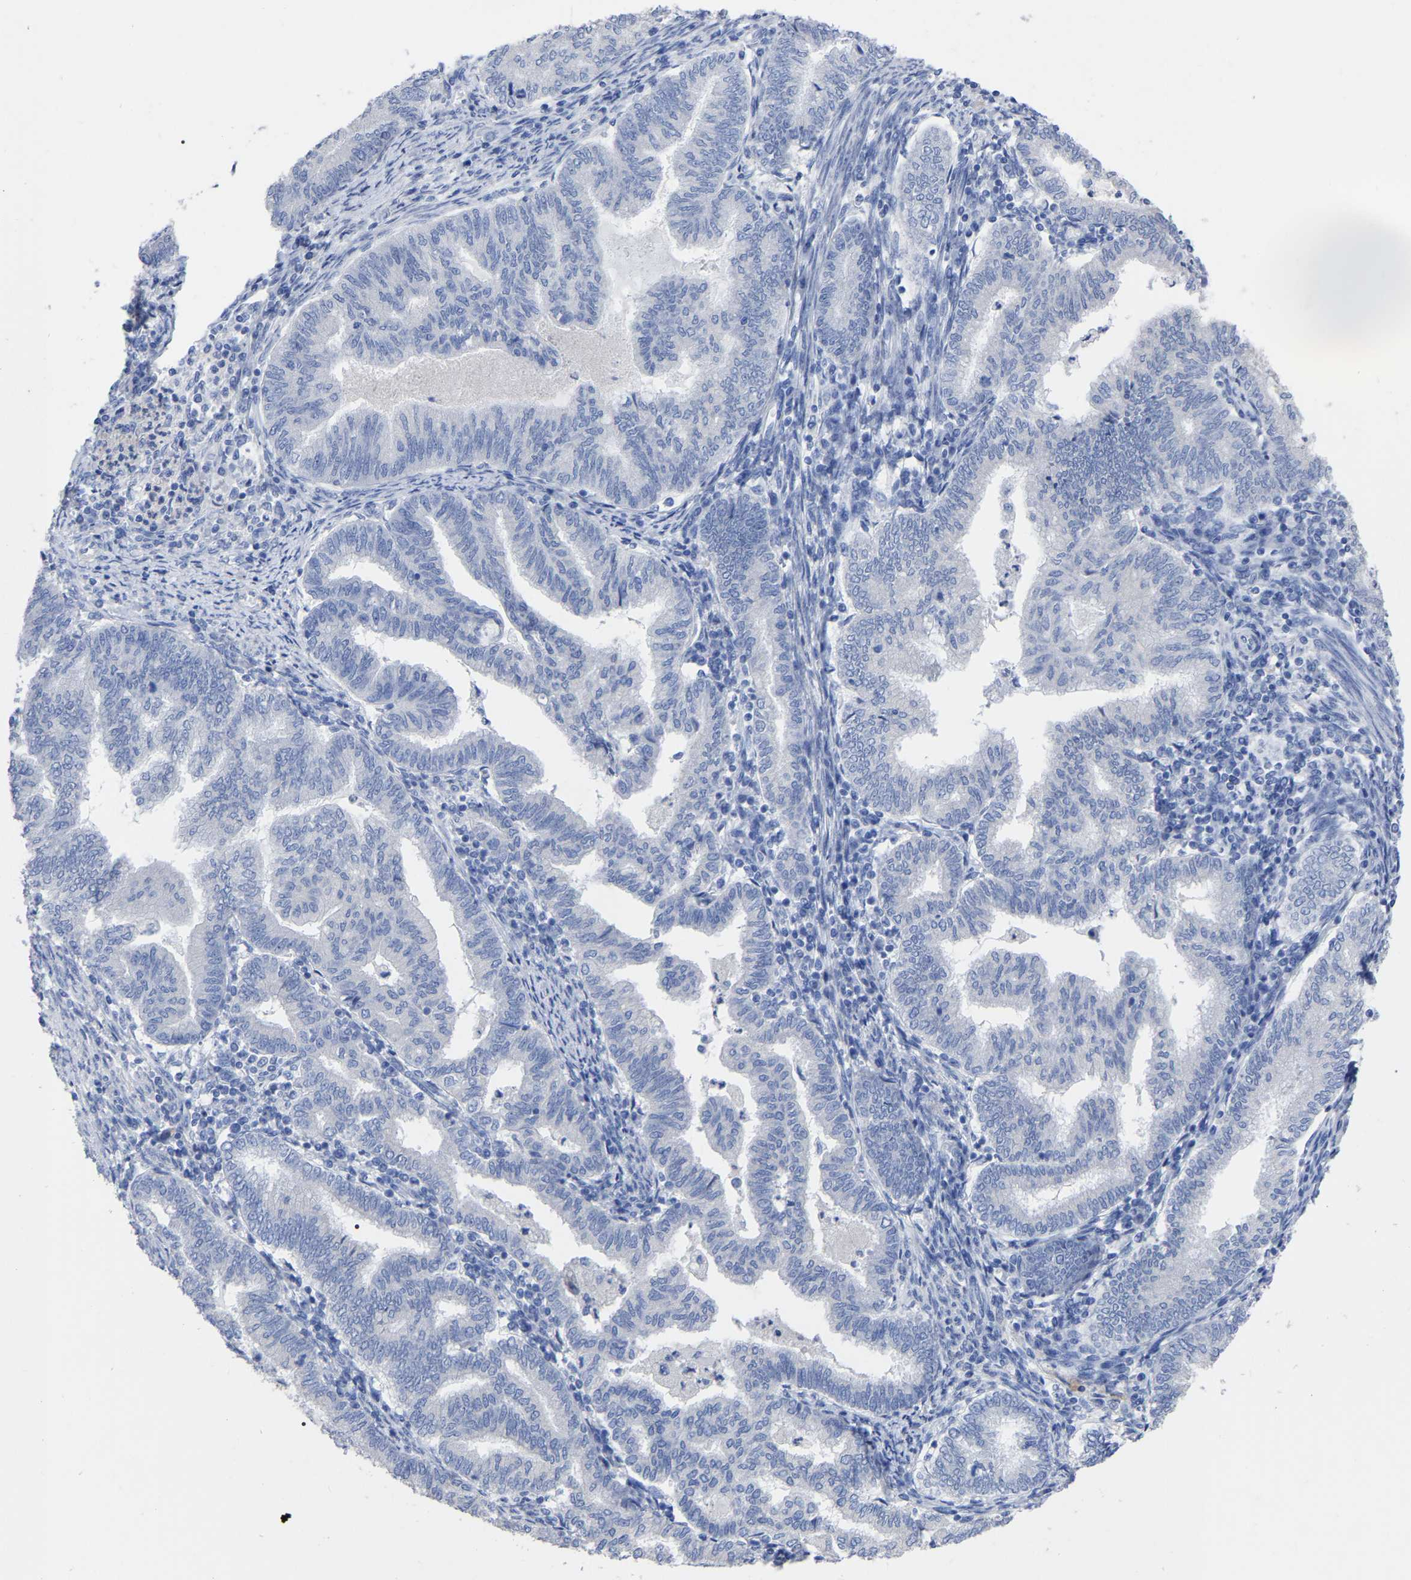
{"staining": {"intensity": "negative", "quantity": "none", "location": "none"}, "tissue": "endometrial cancer", "cell_type": "Tumor cells", "image_type": "cancer", "snomed": [{"axis": "morphology", "description": "Polyp, NOS"}, {"axis": "morphology", "description": "Adenocarcinoma, NOS"}, {"axis": "morphology", "description": "Adenoma, NOS"}, {"axis": "topography", "description": "Endometrium"}], "caption": "The photomicrograph reveals no significant positivity in tumor cells of endometrial cancer (adenocarcinoma). (Brightfield microscopy of DAB immunohistochemistry at high magnification).", "gene": "ANXA13", "patient": {"sex": "female", "age": 79}}